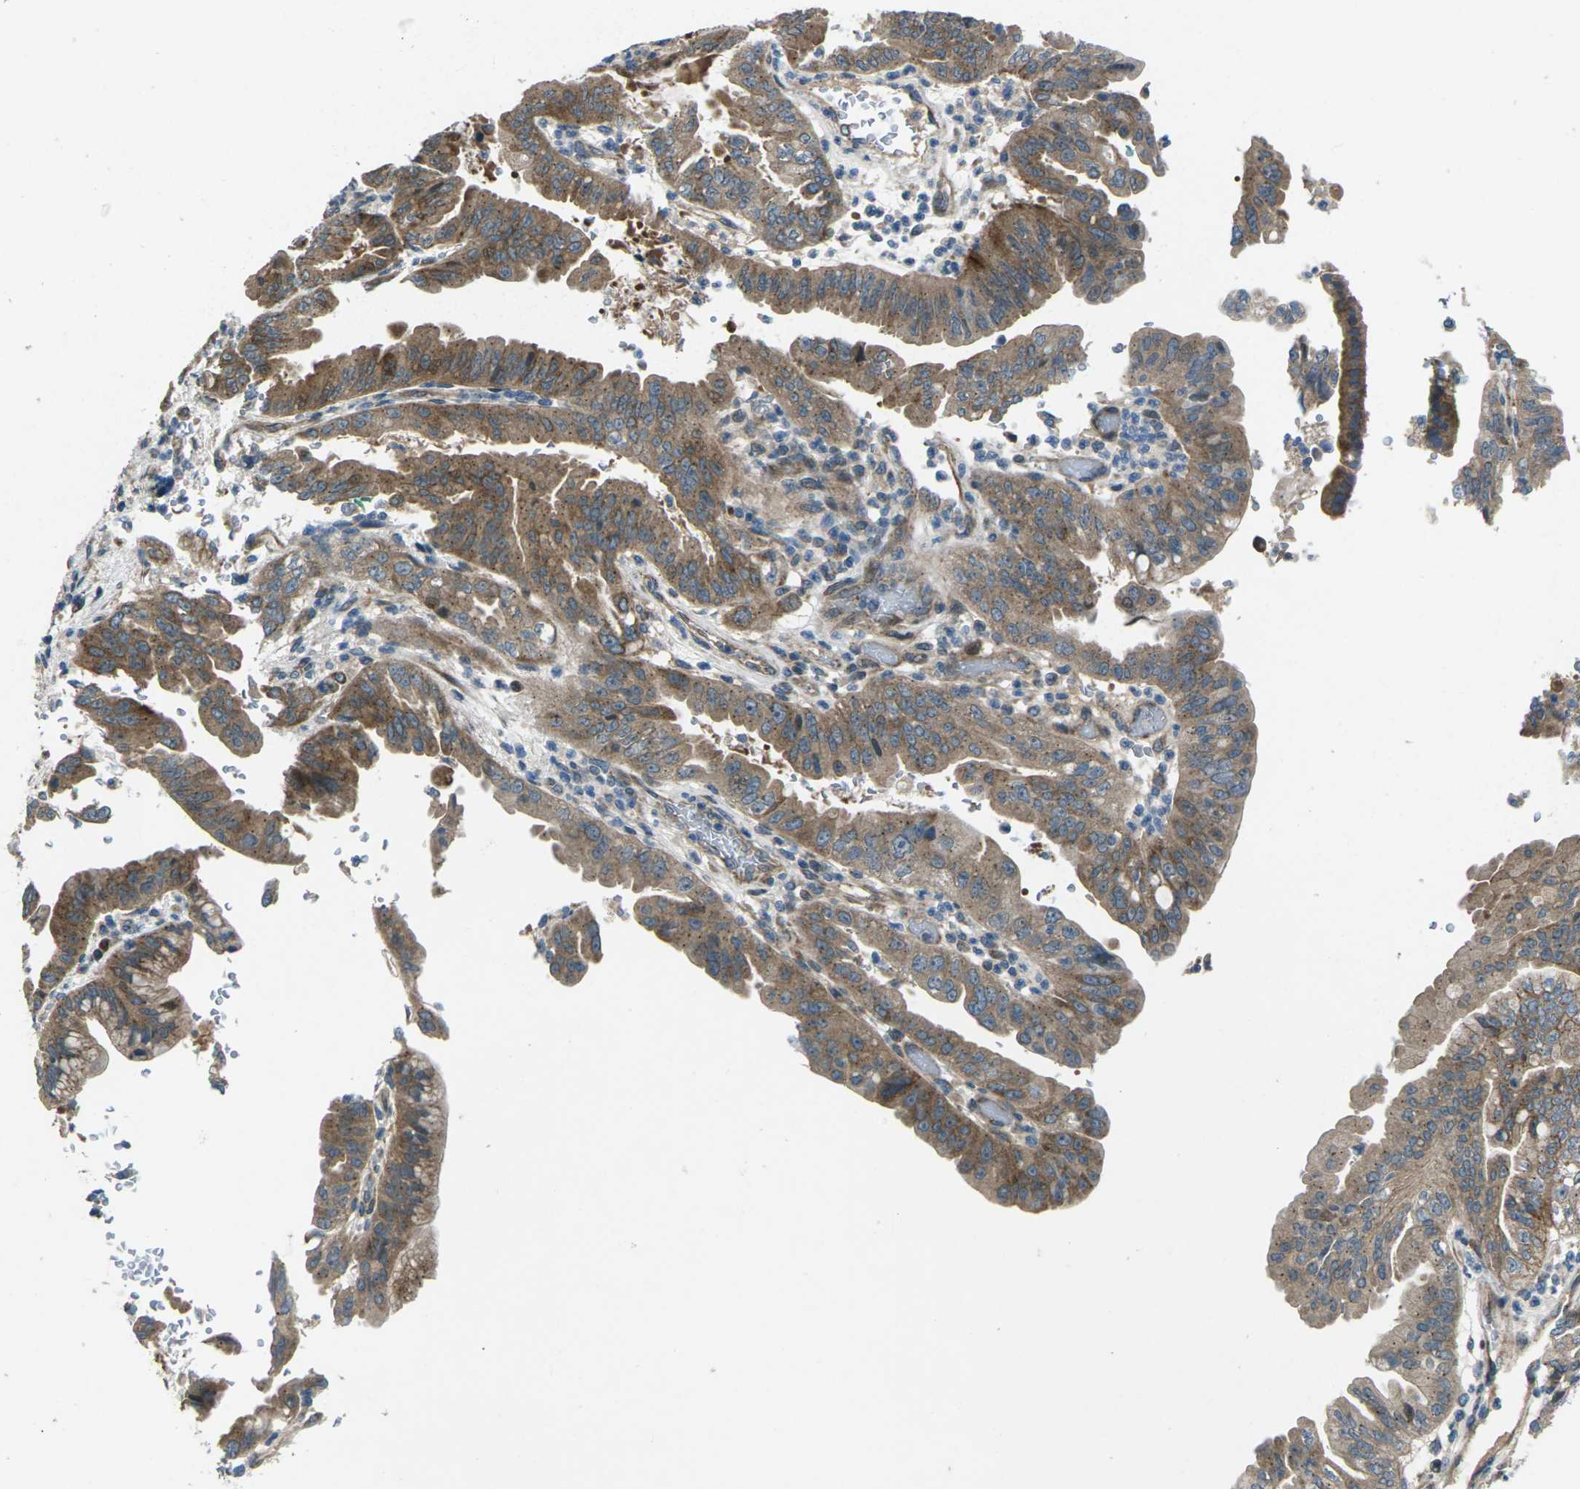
{"staining": {"intensity": "moderate", "quantity": ">75%", "location": "cytoplasmic/membranous"}, "tissue": "pancreatic cancer", "cell_type": "Tumor cells", "image_type": "cancer", "snomed": [{"axis": "morphology", "description": "Adenocarcinoma, NOS"}, {"axis": "topography", "description": "Pancreas"}], "caption": "Moderate cytoplasmic/membranous positivity is identified in about >75% of tumor cells in adenocarcinoma (pancreatic).", "gene": "EDNRA", "patient": {"sex": "male", "age": 70}}